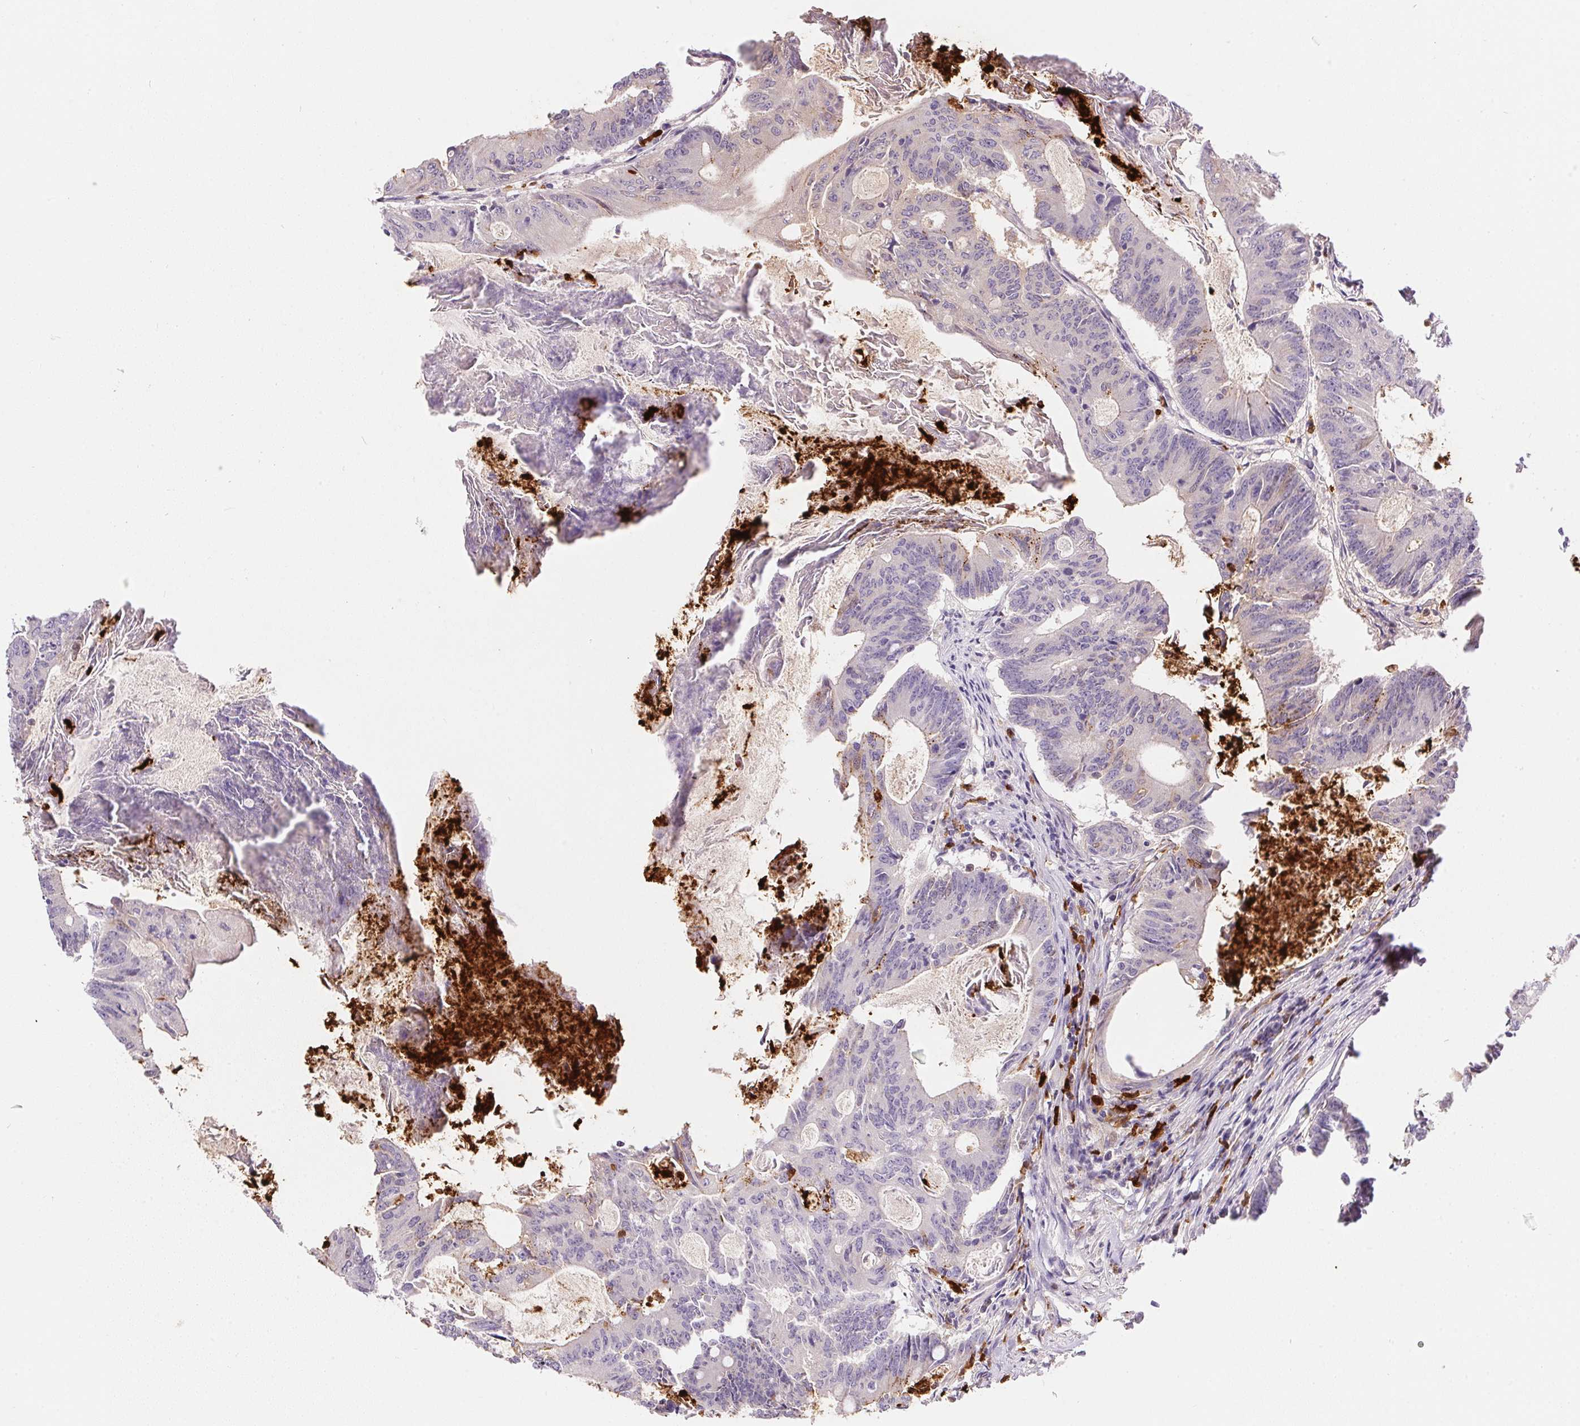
{"staining": {"intensity": "weak", "quantity": "<25%", "location": "cytoplasmic/membranous"}, "tissue": "colorectal cancer", "cell_type": "Tumor cells", "image_type": "cancer", "snomed": [{"axis": "morphology", "description": "Adenocarcinoma, NOS"}, {"axis": "topography", "description": "Colon"}], "caption": "The photomicrograph demonstrates no significant positivity in tumor cells of adenocarcinoma (colorectal).", "gene": "ORM1", "patient": {"sex": "female", "age": 70}}